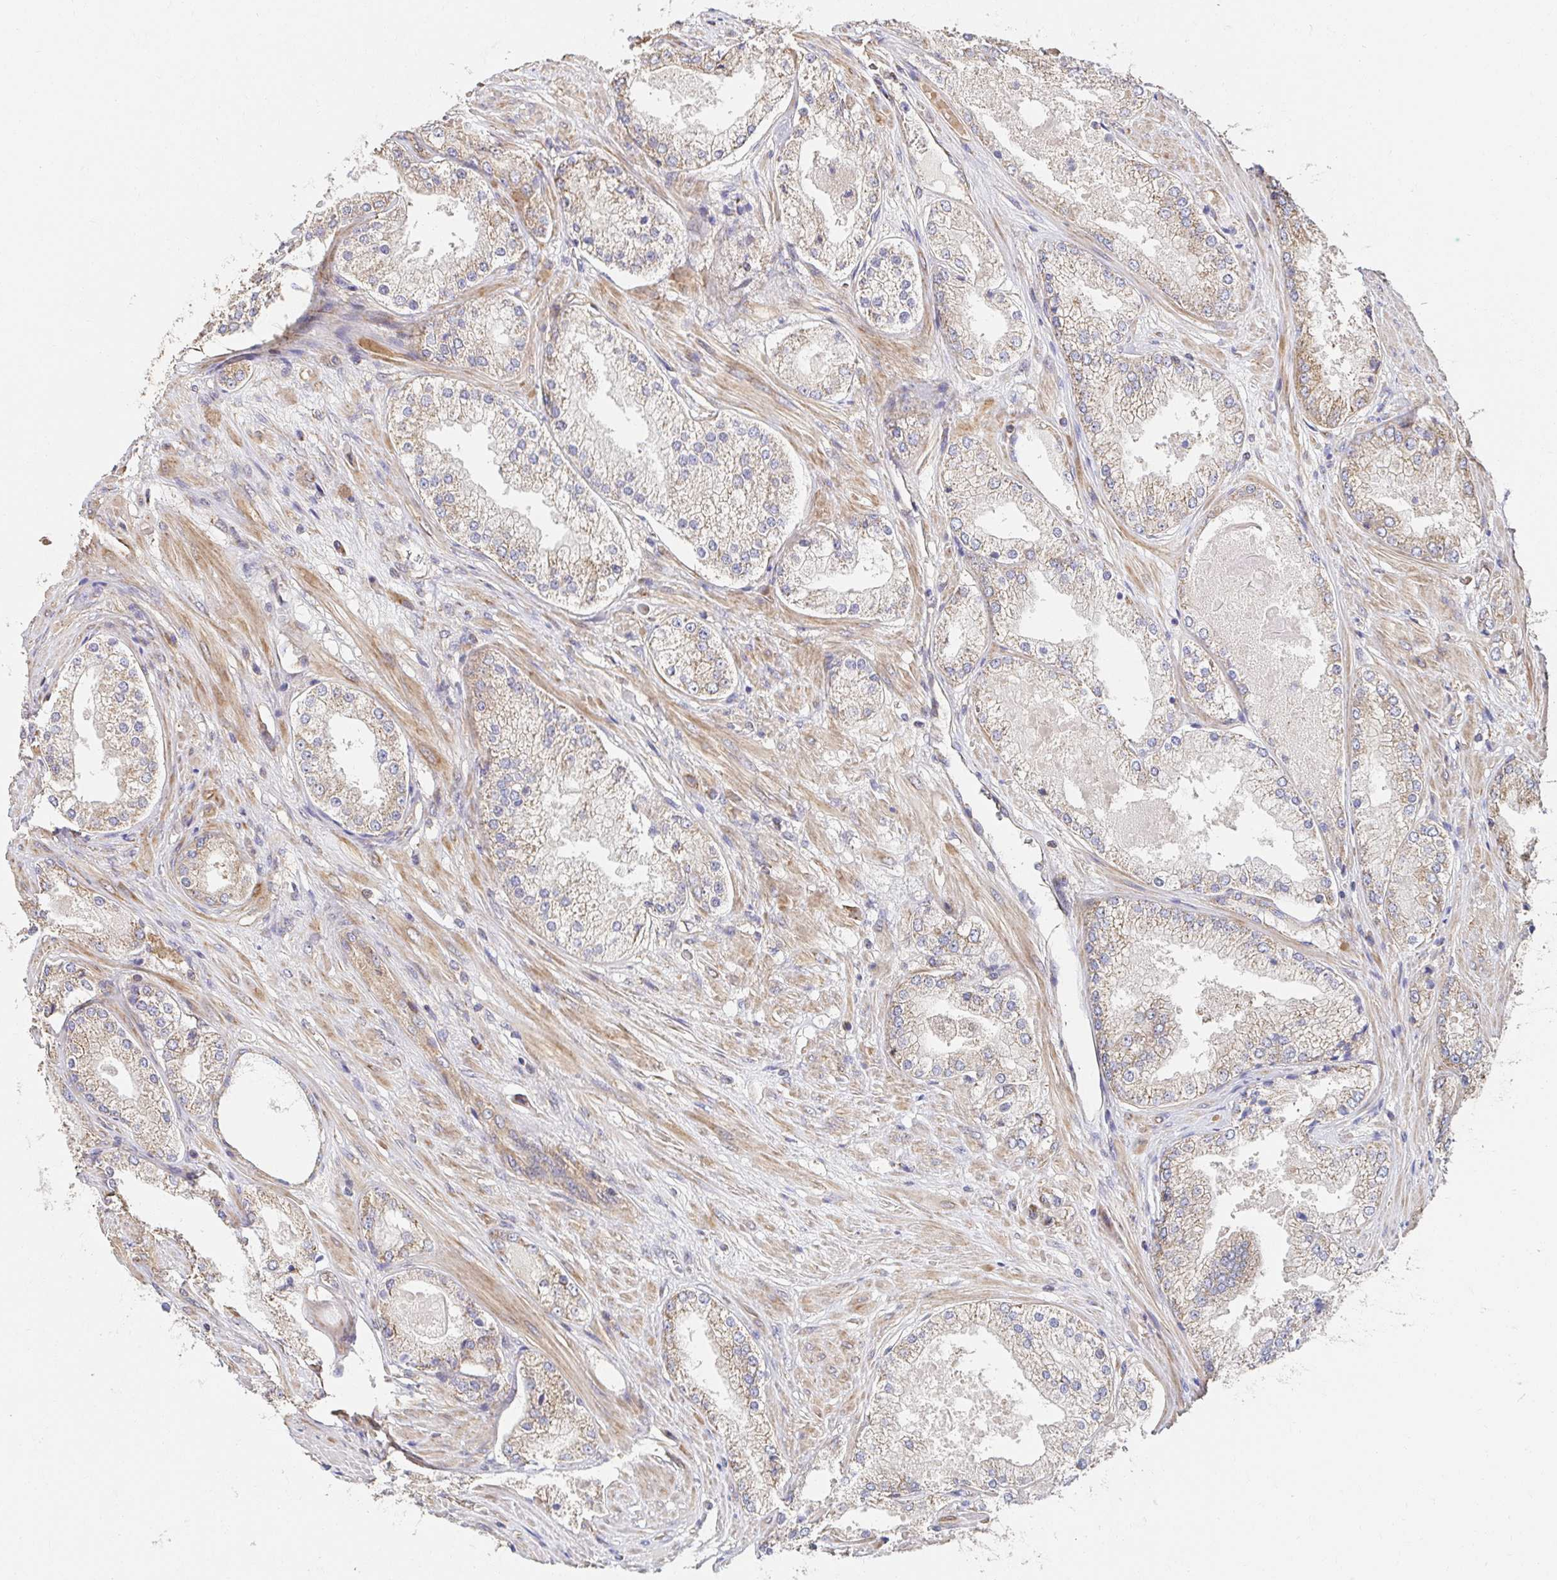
{"staining": {"intensity": "weak", "quantity": ">75%", "location": "cytoplasmic/membranous"}, "tissue": "prostate cancer", "cell_type": "Tumor cells", "image_type": "cancer", "snomed": [{"axis": "morphology", "description": "Adenocarcinoma, Low grade"}, {"axis": "topography", "description": "Prostate"}], "caption": "Immunohistochemical staining of human prostate low-grade adenocarcinoma exhibits low levels of weak cytoplasmic/membranous expression in about >75% of tumor cells.", "gene": "APBB1", "patient": {"sex": "male", "age": 68}}